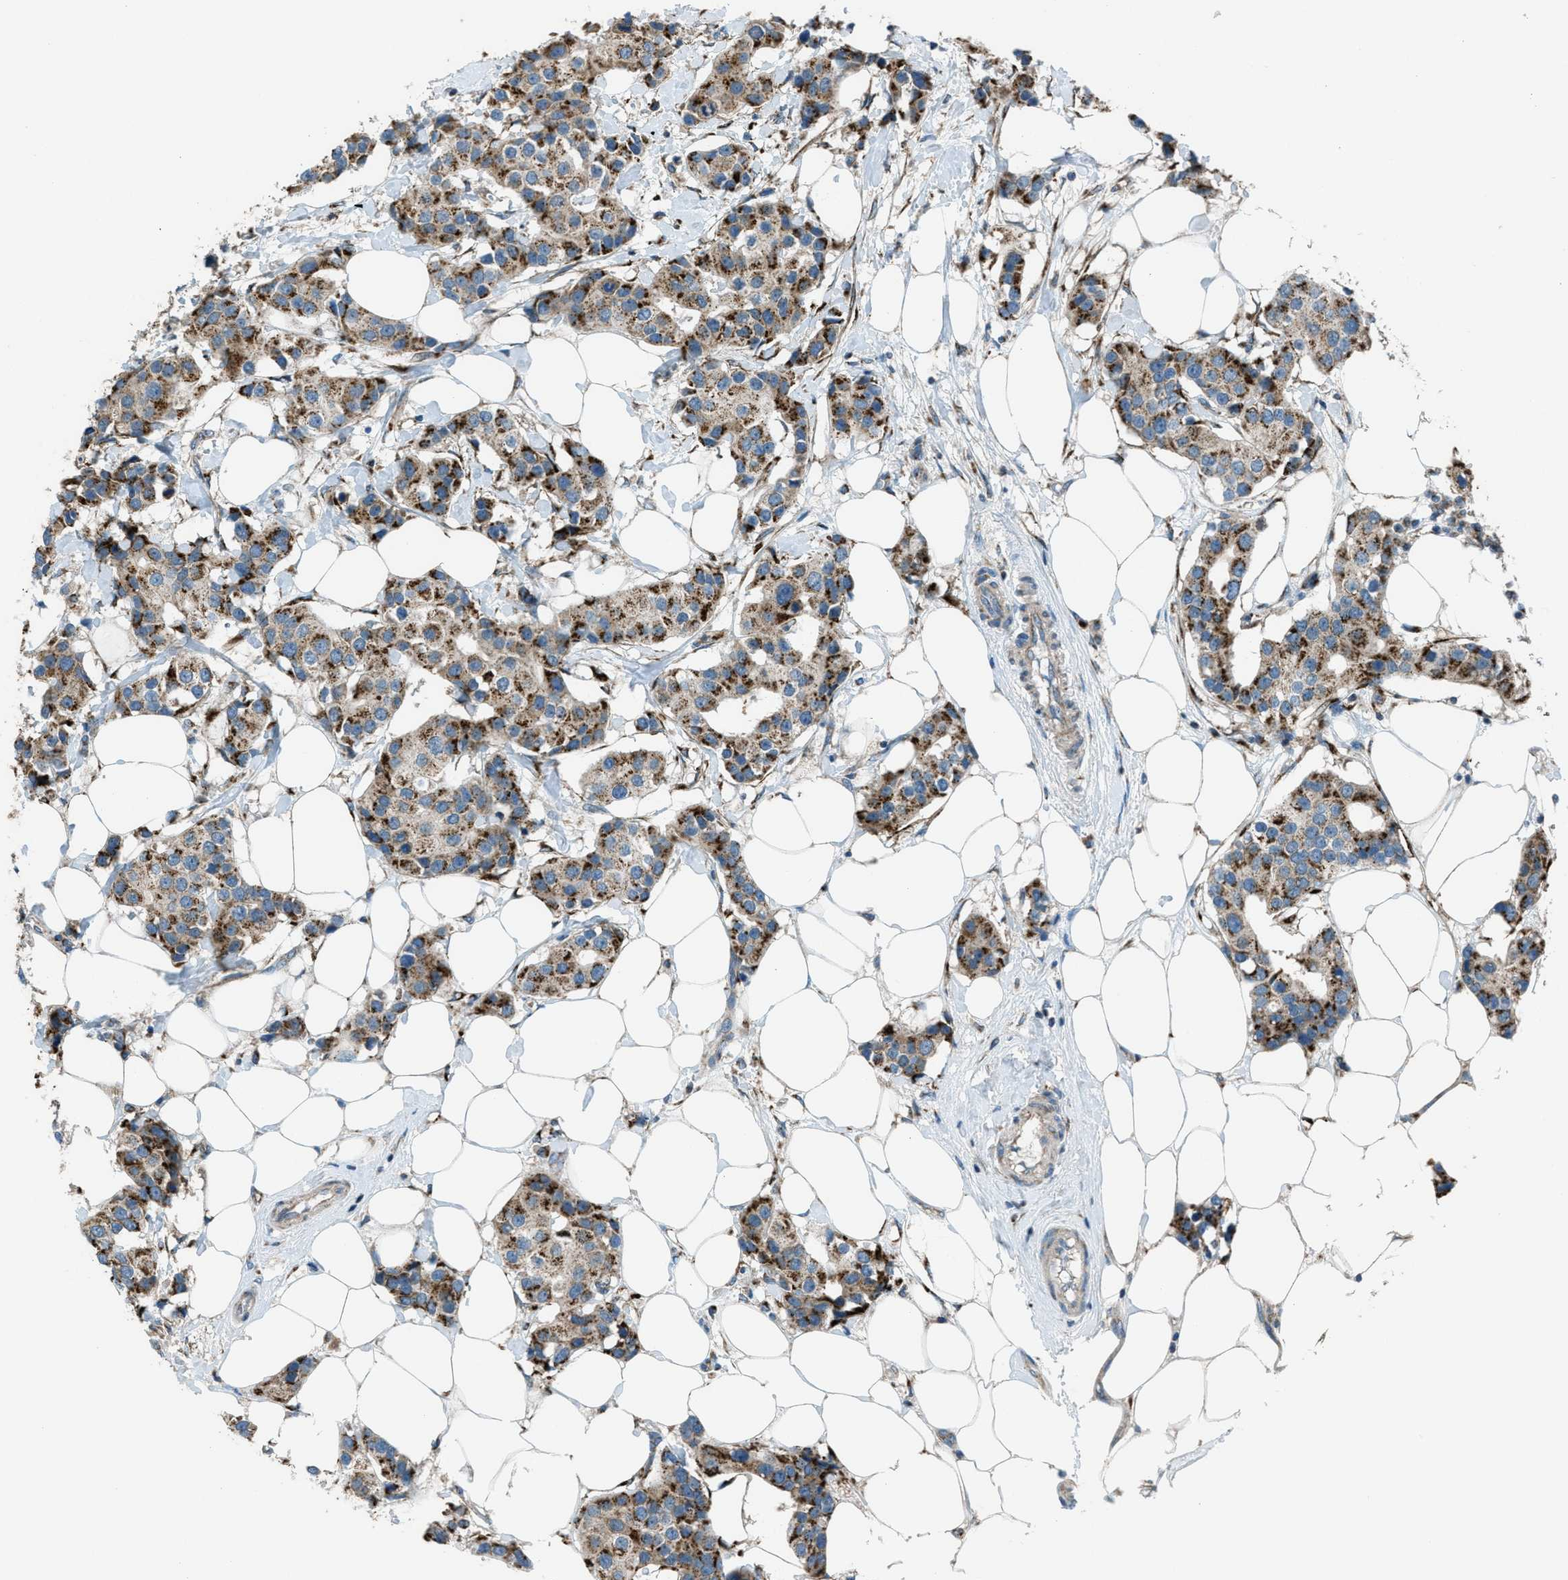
{"staining": {"intensity": "strong", "quantity": ">75%", "location": "cytoplasmic/membranous"}, "tissue": "breast cancer", "cell_type": "Tumor cells", "image_type": "cancer", "snomed": [{"axis": "morphology", "description": "Normal tissue, NOS"}, {"axis": "morphology", "description": "Duct carcinoma"}, {"axis": "topography", "description": "Breast"}], "caption": "Strong cytoplasmic/membranous protein expression is present in about >75% of tumor cells in breast cancer (infiltrating ductal carcinoma). The protein is shown in brown color, while the nuclei are stained blue.", "gene": "BCKDK", "patient": {"sex": "female", "age": 39}}